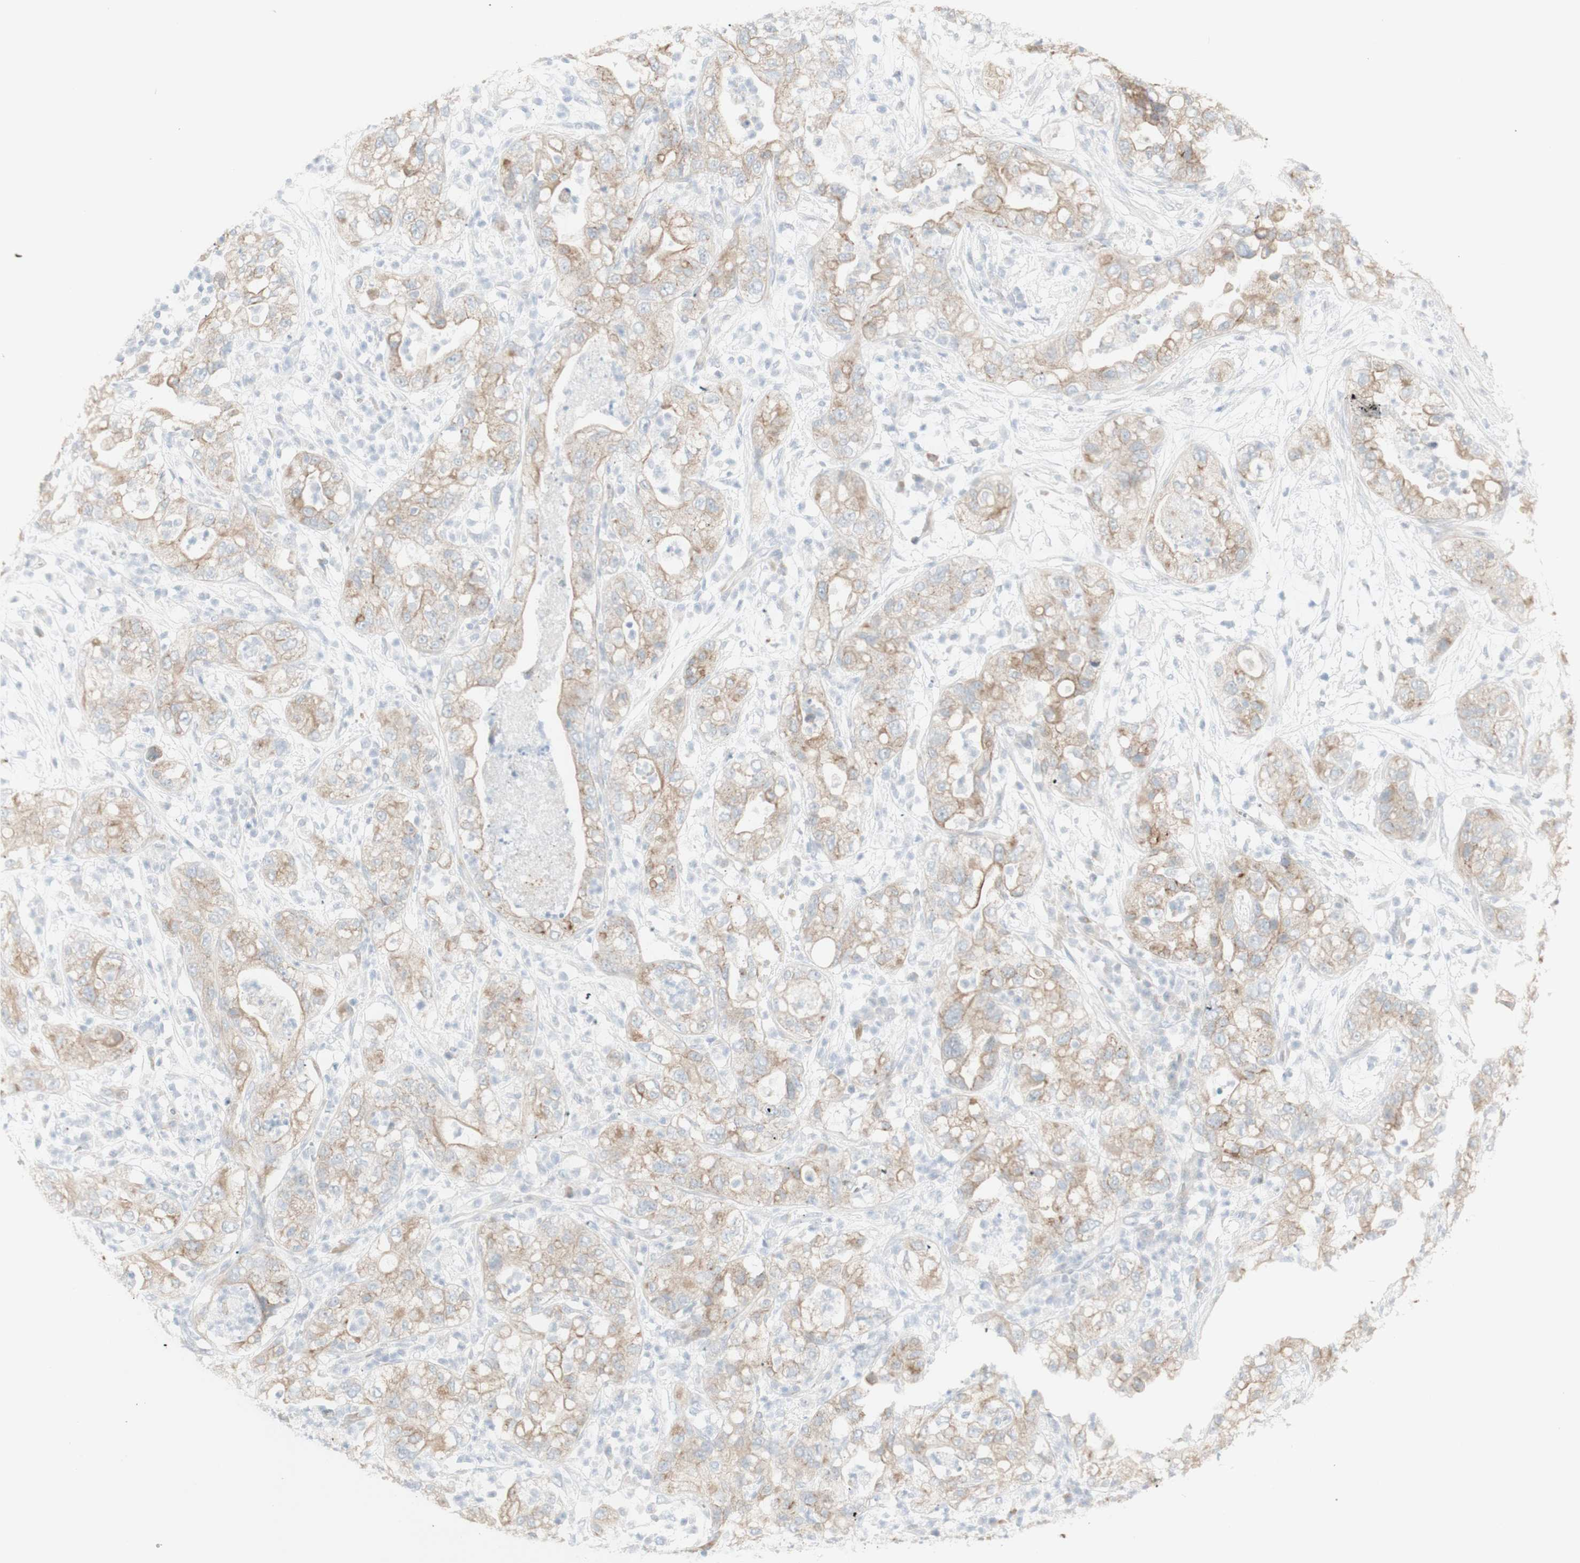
{"staining": {"intensity": "weak", "quantity": ">75%", "location": "cytoplasmic/membranous"}, "tissue": "pancreatic cancer", "cell_type": "Tumor cells", "image_type": "cancer", "snomed": [{"axis": "morphology", "description": "Adenocarcinoma, NOS"}, {"axis": "topography", "description": "Pancreas"}], "caption": "An image showing weak cytoplasmic/membranous expression in about >75% of tumor cells in pancreatic adenocarcinoma, as visualized by brown immunohistochemical staining.", "gene": "NDST4", "patient": {"sex": "female", "age": 78}}